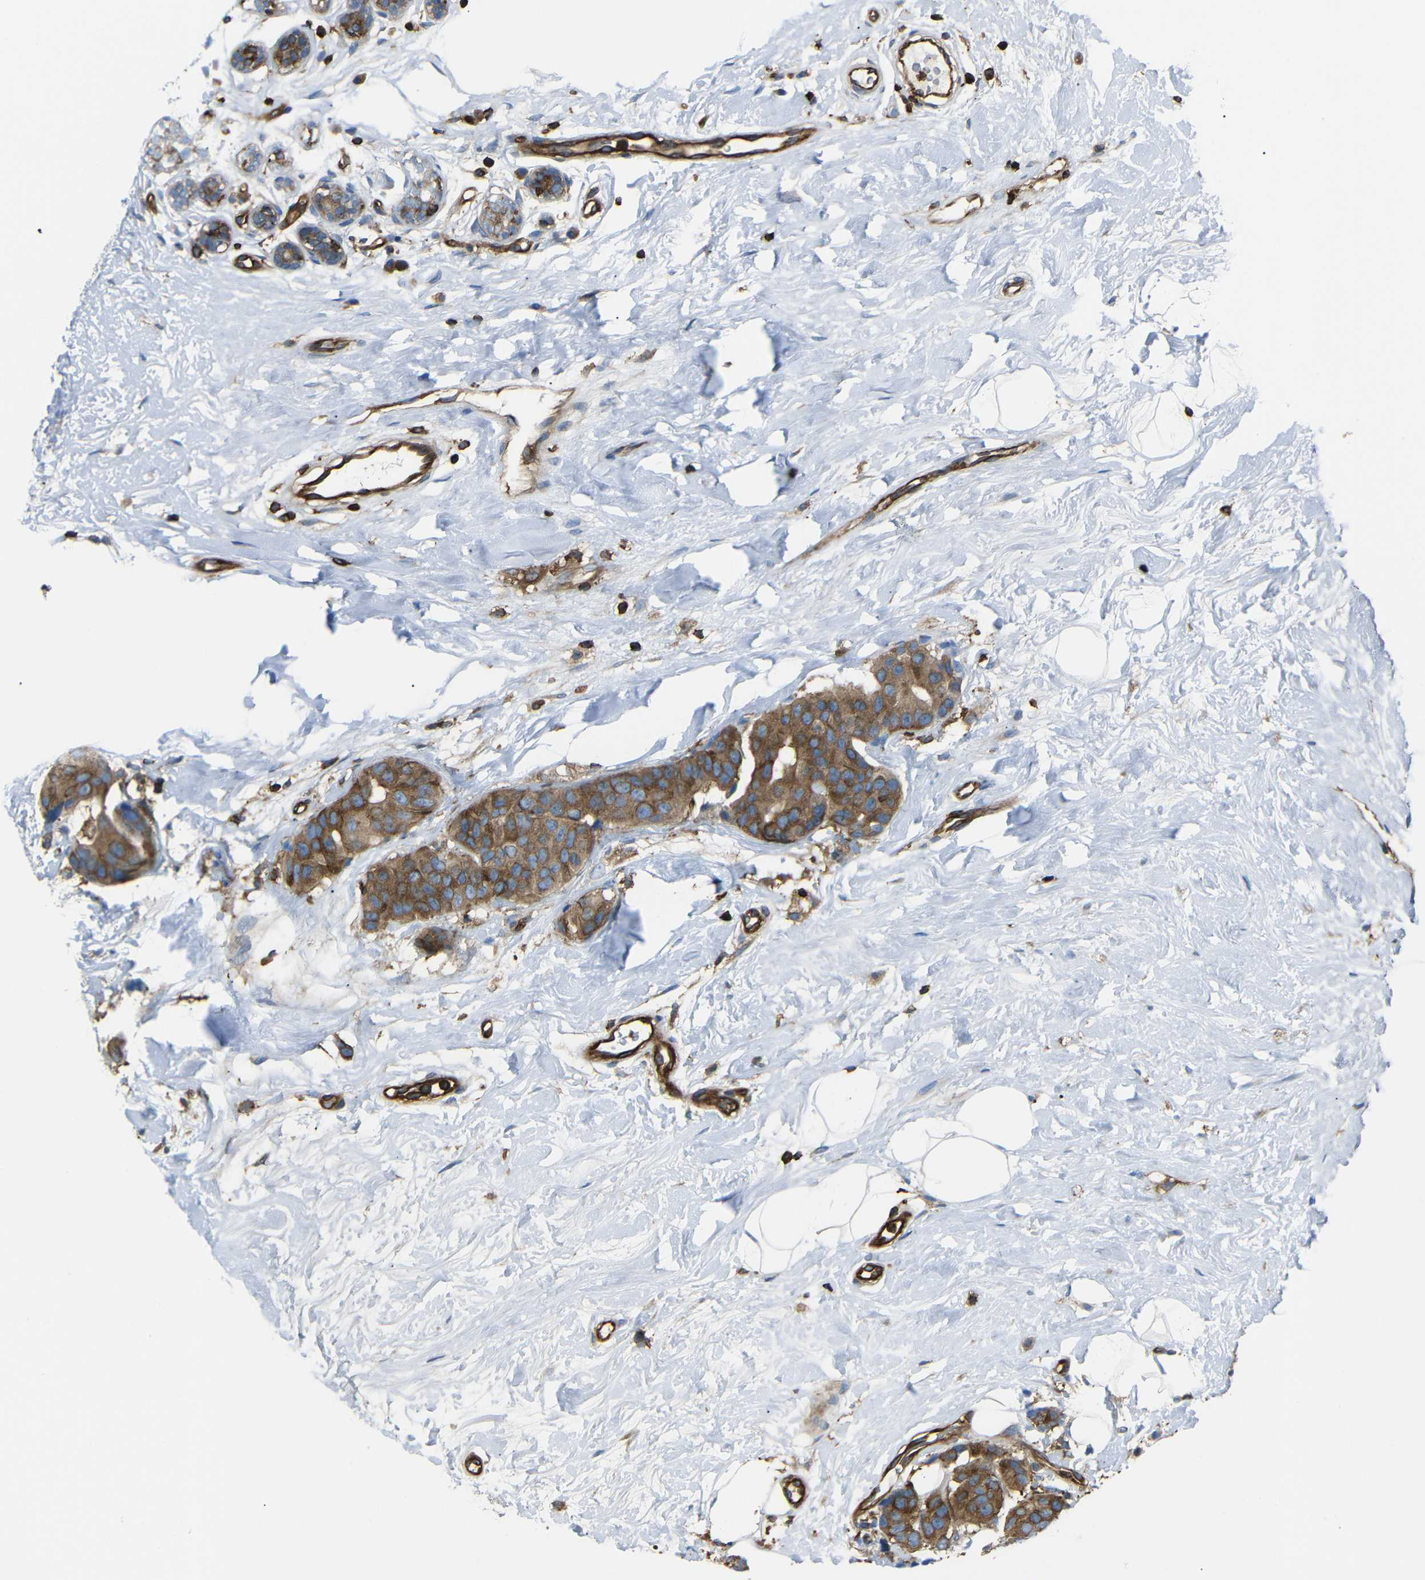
{"staining": {"intensity": "moderate", "quantity": ">75%", "location": "cytoplasmic/membranous"}, "tissue": "breast cancer", "cell_type": "Tumor cells", "image_type": "cancer", "snomed": [{"axis": "morphology", "description": "Normal tissue, NOS"}, {"axis": "morphology", "description": "Duct carcinoma"}, {"axis": "topography", "description": "Breast"}], "caption": "A high-resolution micrograph shows IHC staining of intraductal carcinoma (breast), which demonstrates moderate cytoplasmic/membranous expression in approximately >75% of tumor cells.", "gene": "ARHGEF1", "patient": {"sex": "female", "age": 39}}